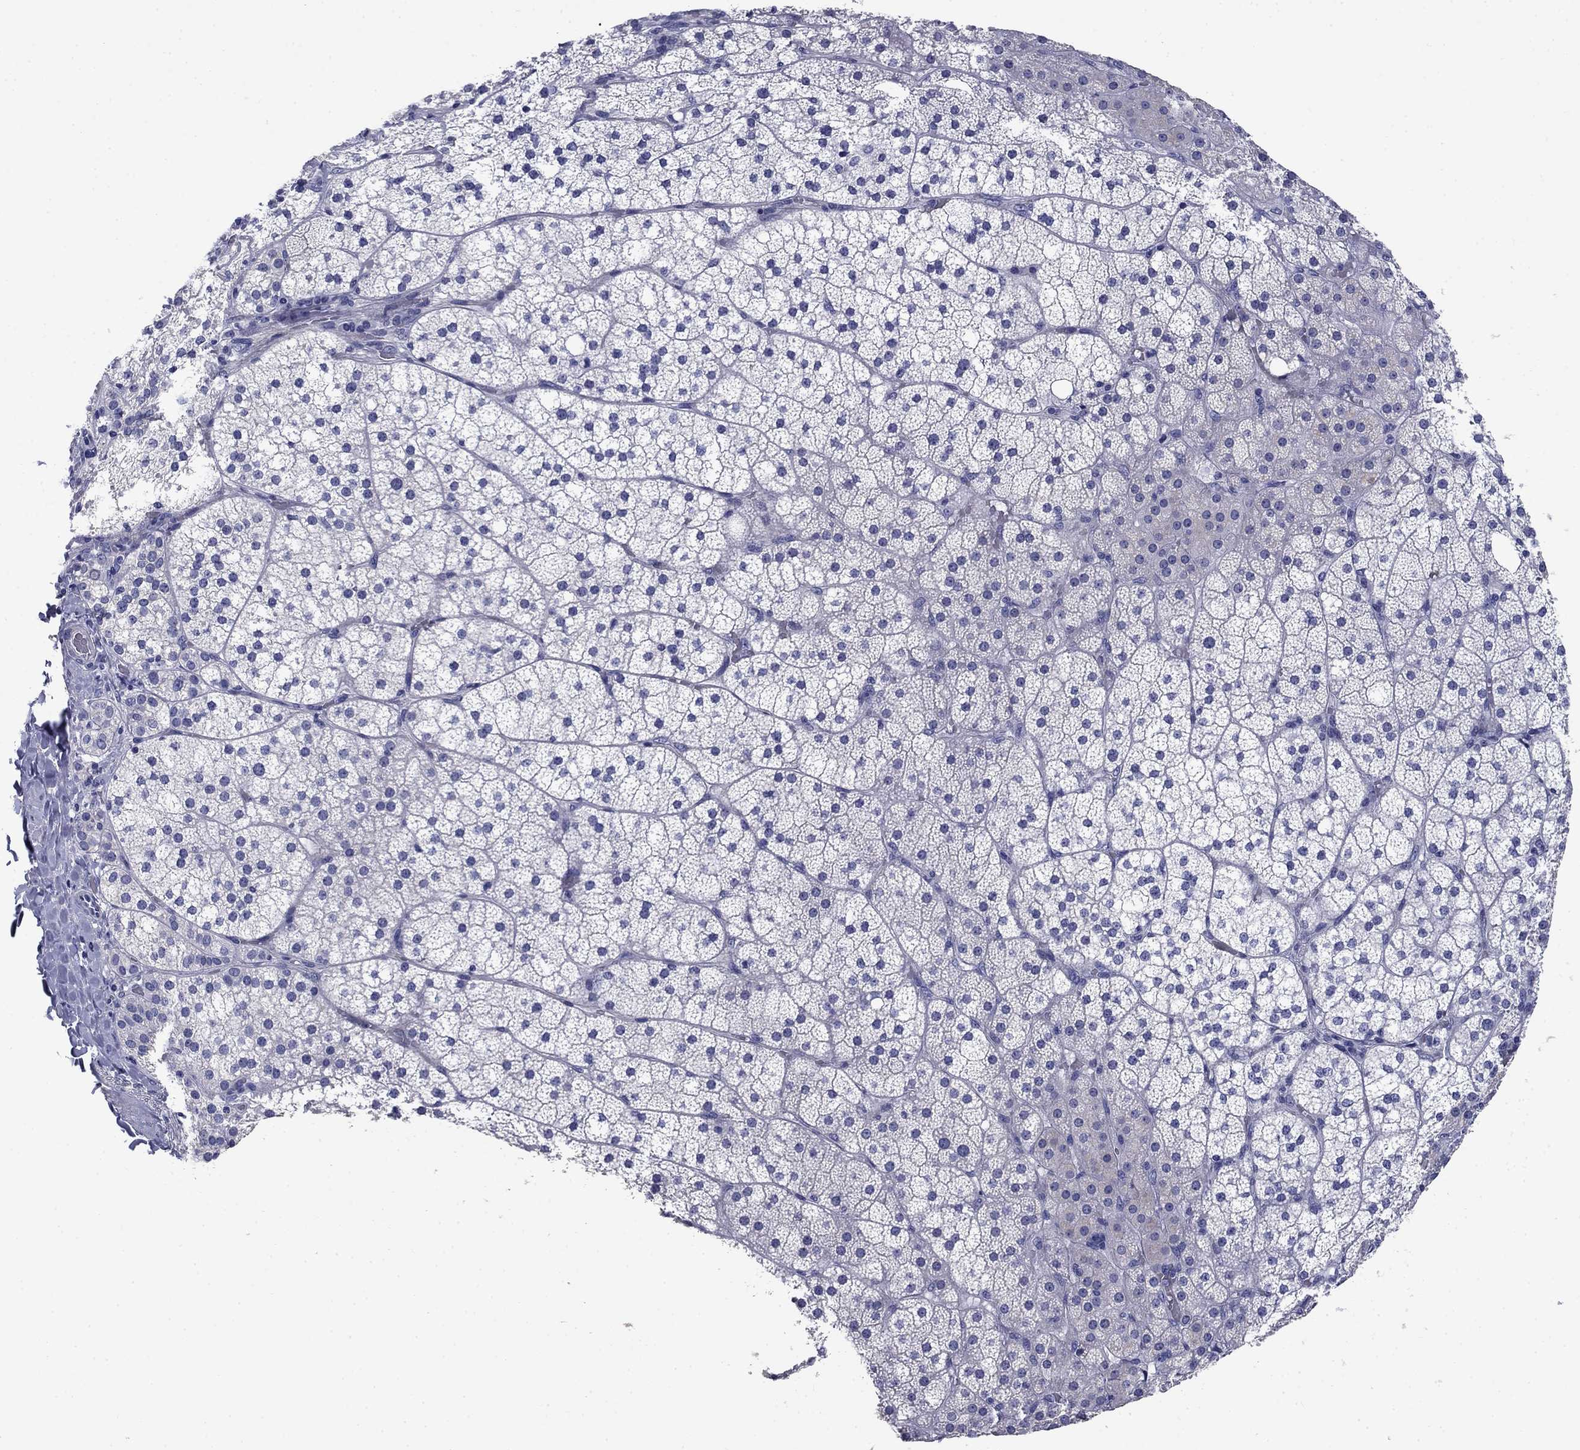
{"staining": {"intensity": "negative", "quantity": "none", "location": "none"}, "tissue": "adrenal gland", "cell_type": "Glandular cells", "image_type": "normal", "snomed": [{"axis": "morphology", "description": "Normal tissue, NOS"}, {"axis": "topography", "description": "Adrenal gland"}], "caption": "Protein analysis of normal adrenal gland exhibits no significant positivity in glandular cells. (DAB (3,3'-diaminobenzidine) immunohistochemistry visualized using brightfield microscopy, high magnification).", "gene": "PRKCG", "patient": {"sex": "male", "age": 53}}